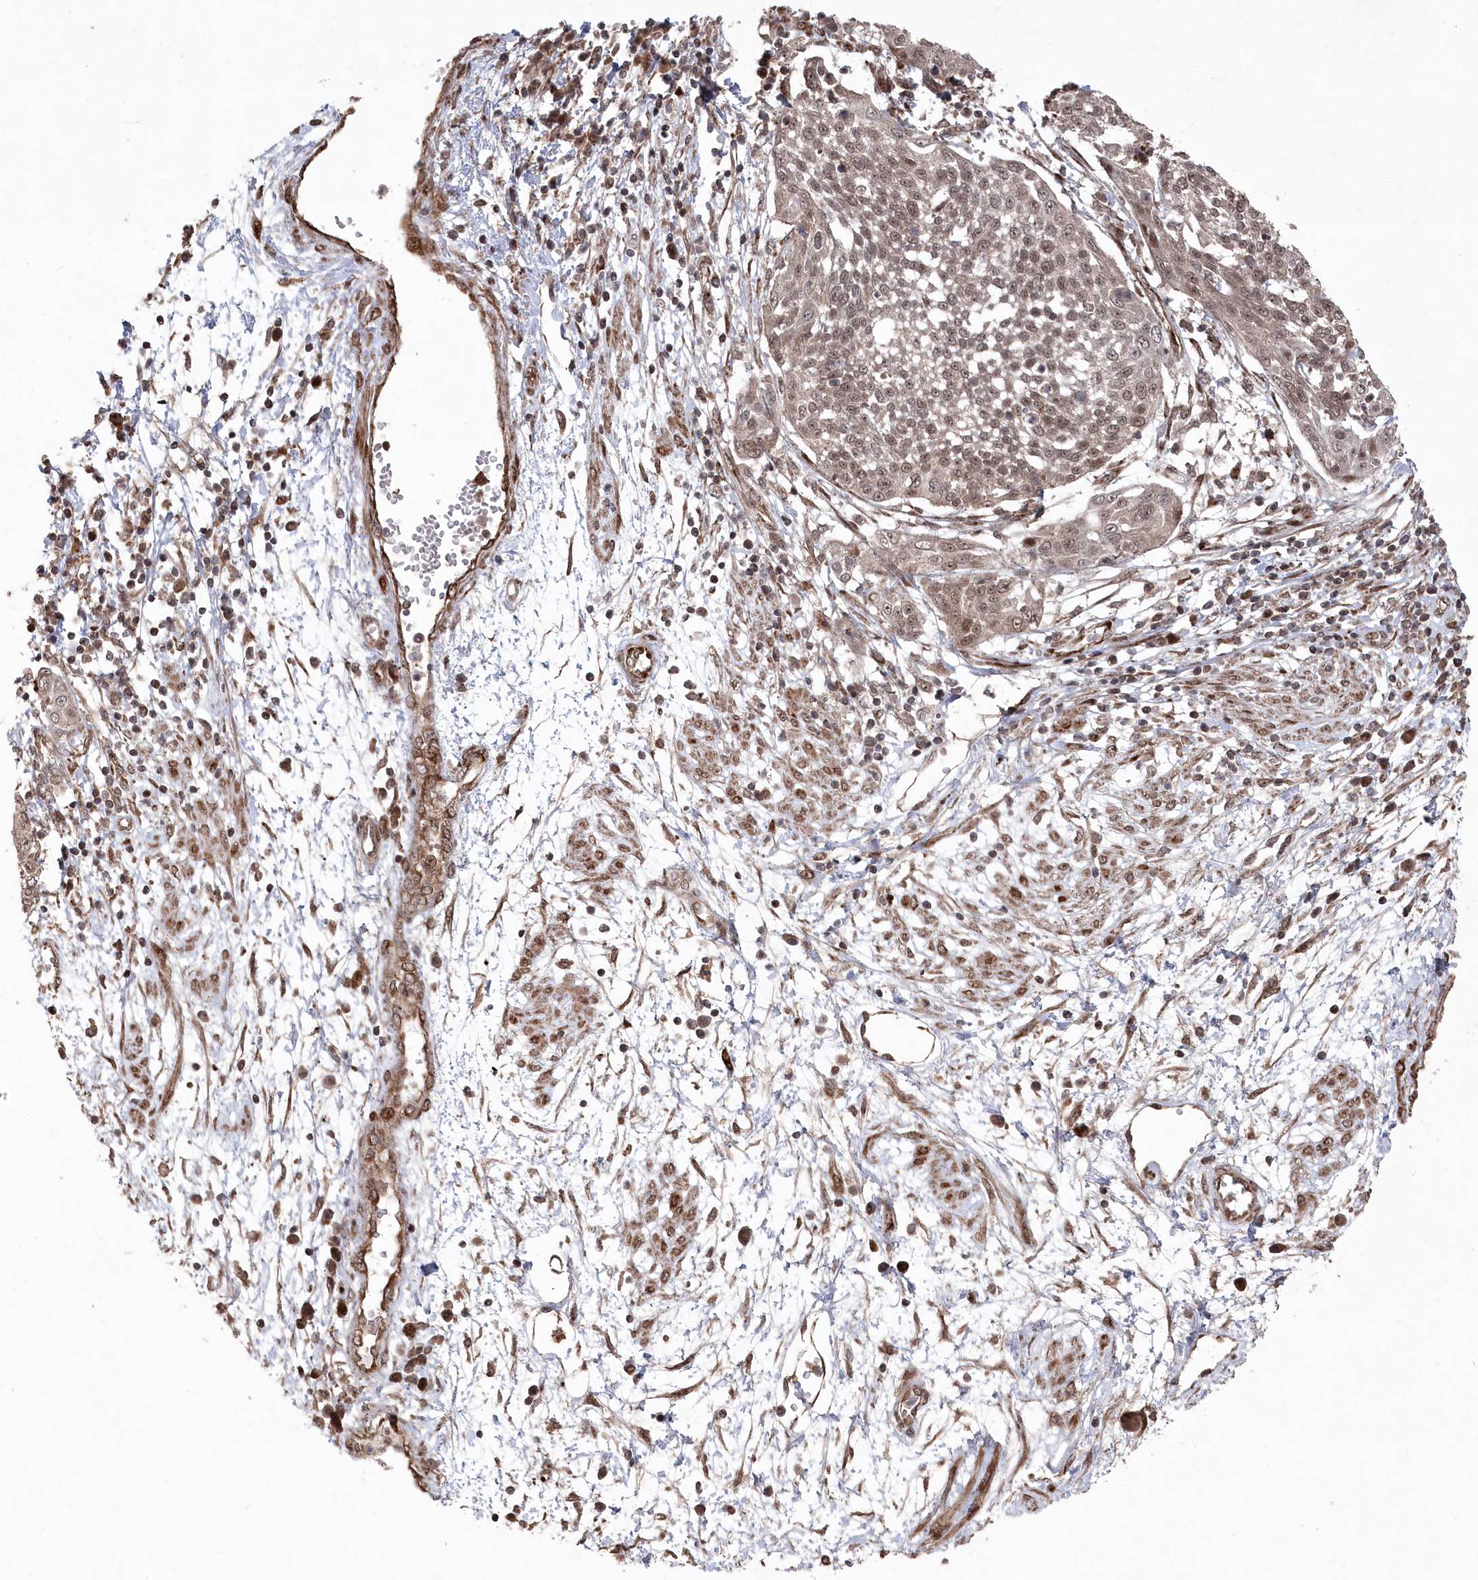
{"staining": {"intensity": "weak", "quantity": ">75%", "location": "nuclear"}, "tissue": "cervical cancer", "cell_type": "Tumor cells", "image_type": "cancer", "snomed": [{"axis": "morphology", "description": "Squamous cell carcinoma, NOS"}, {"axis": "topography", "description": "Cervix"}], "caption": "Cervical cancer stained for a protein shows weak nuclear positivity in tumor cells.", "gene": "POLR3A", "patient": {"sex": "female", "age": 34}}